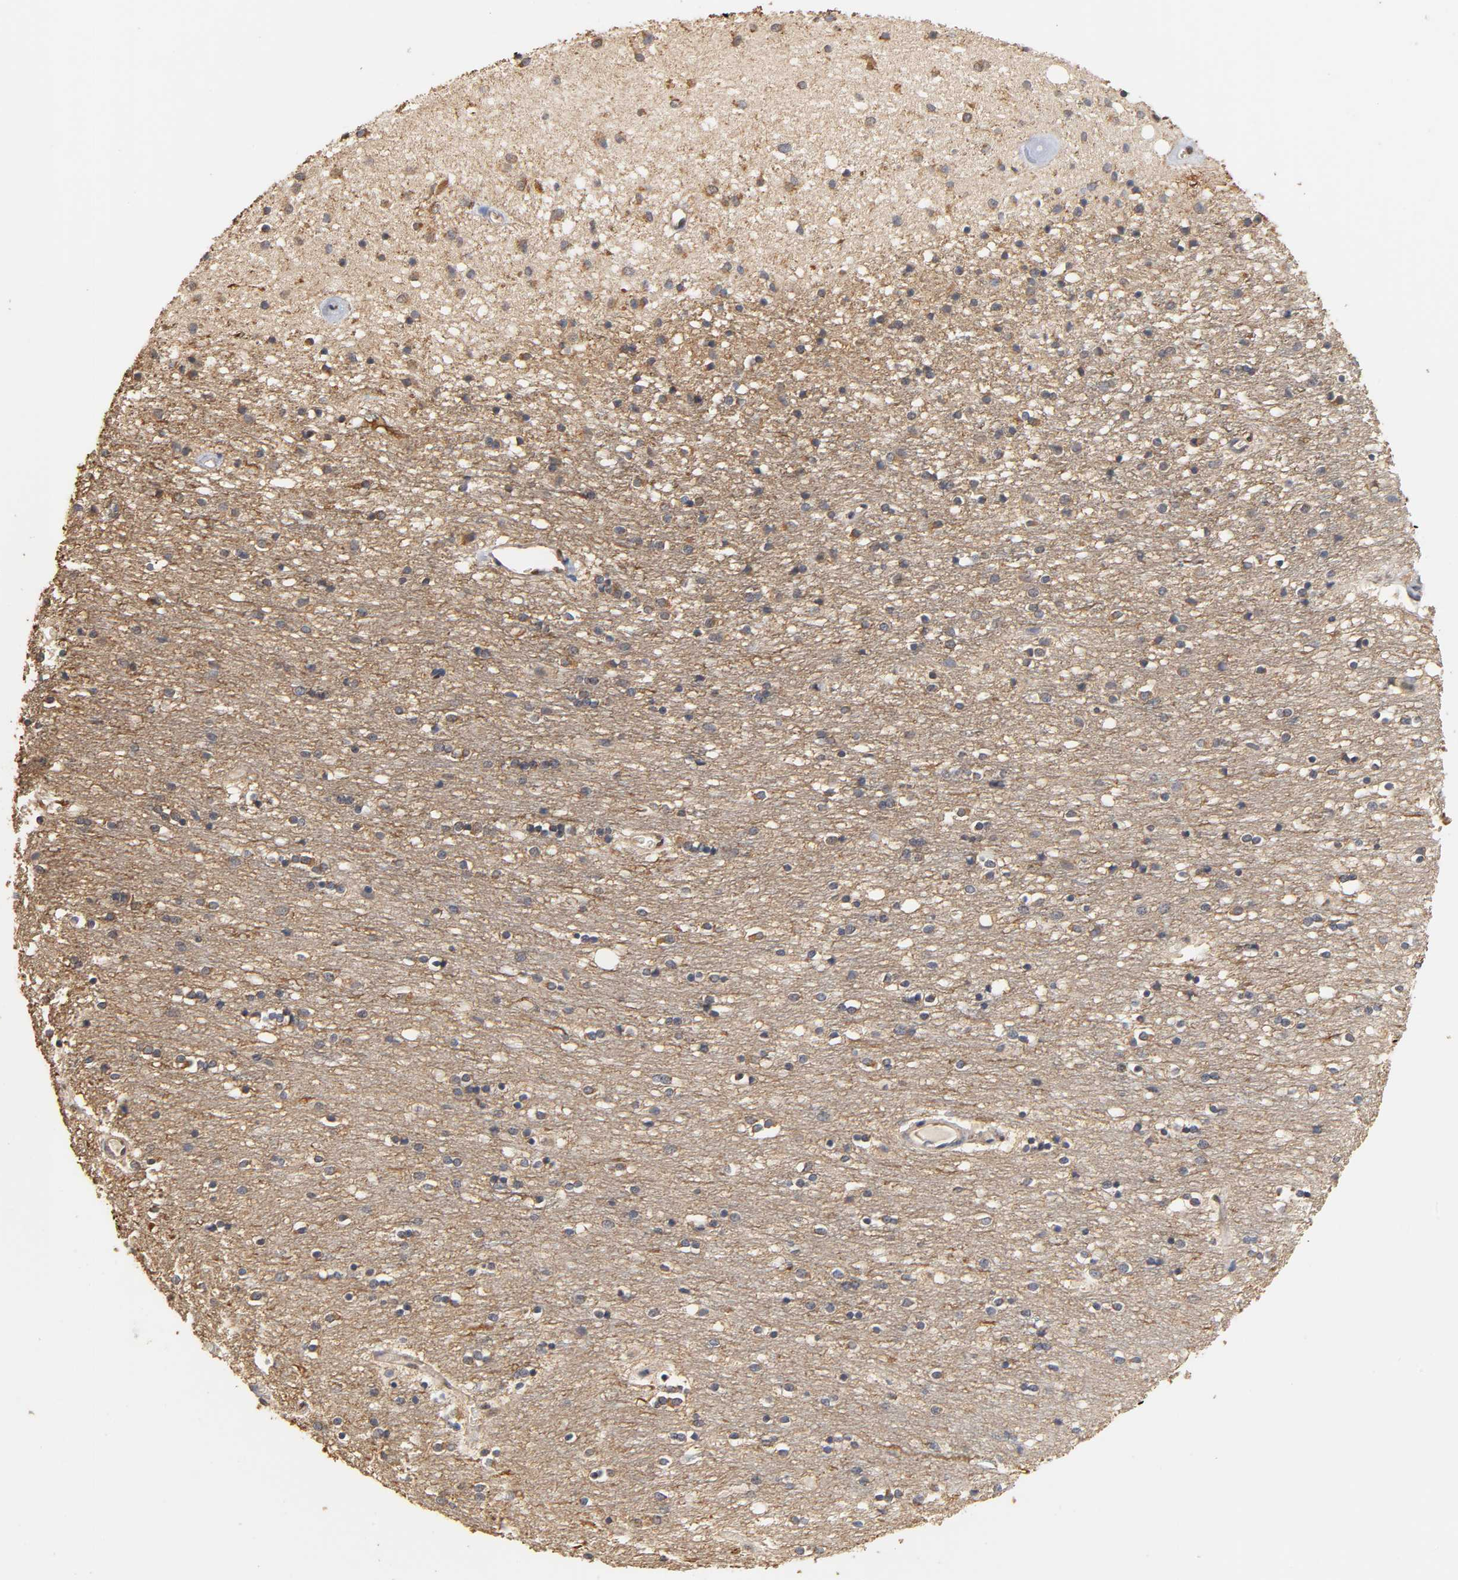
{"staining": {"intensity": "weak", "quantity": "<25%", "location": "cytoplasmic/membranous"}, "tissue": "caudate", "cell_type": "Glial cells", "image_type": "normal", "snomed": [{"axis": "morphology", "description": "Normal tissue, NOS"}, {"axis": "topography", "description": "Lateral ventricle wall"}], "caption": "High power microscopy photomicrograph of an IHC histopathology image of normal caudate, revealing no significant expression in glial cells. (Immunohistochemistry, brightfield microscopy, high magnification).", "gene": "PKN1", "patient": {"sex": "female", "age": 54}}